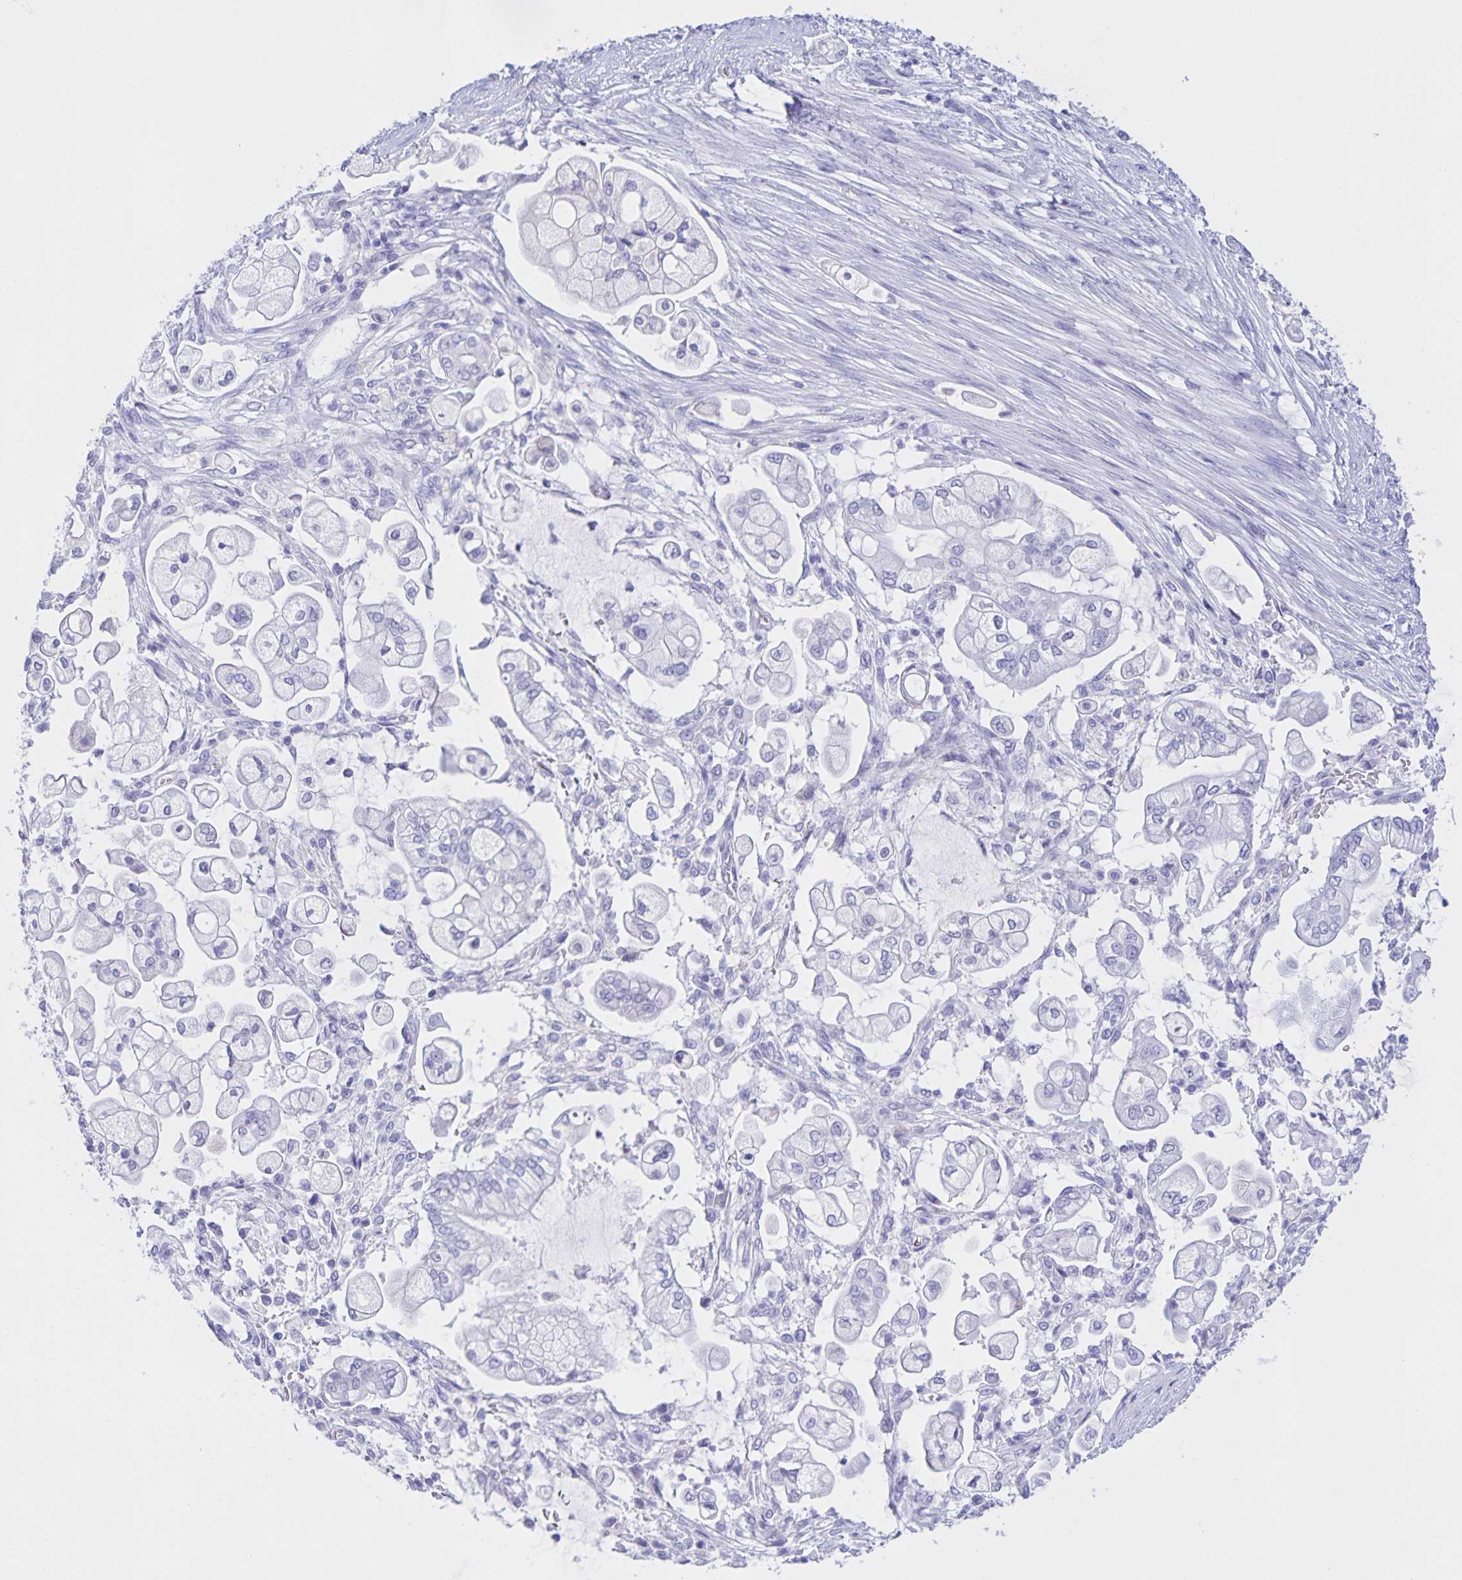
{"staining": {"intensity": "negative", "quantity": "none", "location": "none"}, "tissue": "pancreatic cancer", "cell_type": "Tumor cells", "image_type": "cancer", "snomed": [{"axis": "morphology", "description": "Adenocarcinoma, NOS"}, {"axis": "topography", "description": "Pancreas"}], "caption": "Tumor cells show no significant expression in pancreatic cancer.", "gene": "CATSPER4", "patient": {"sex": "female", "age": 69}}